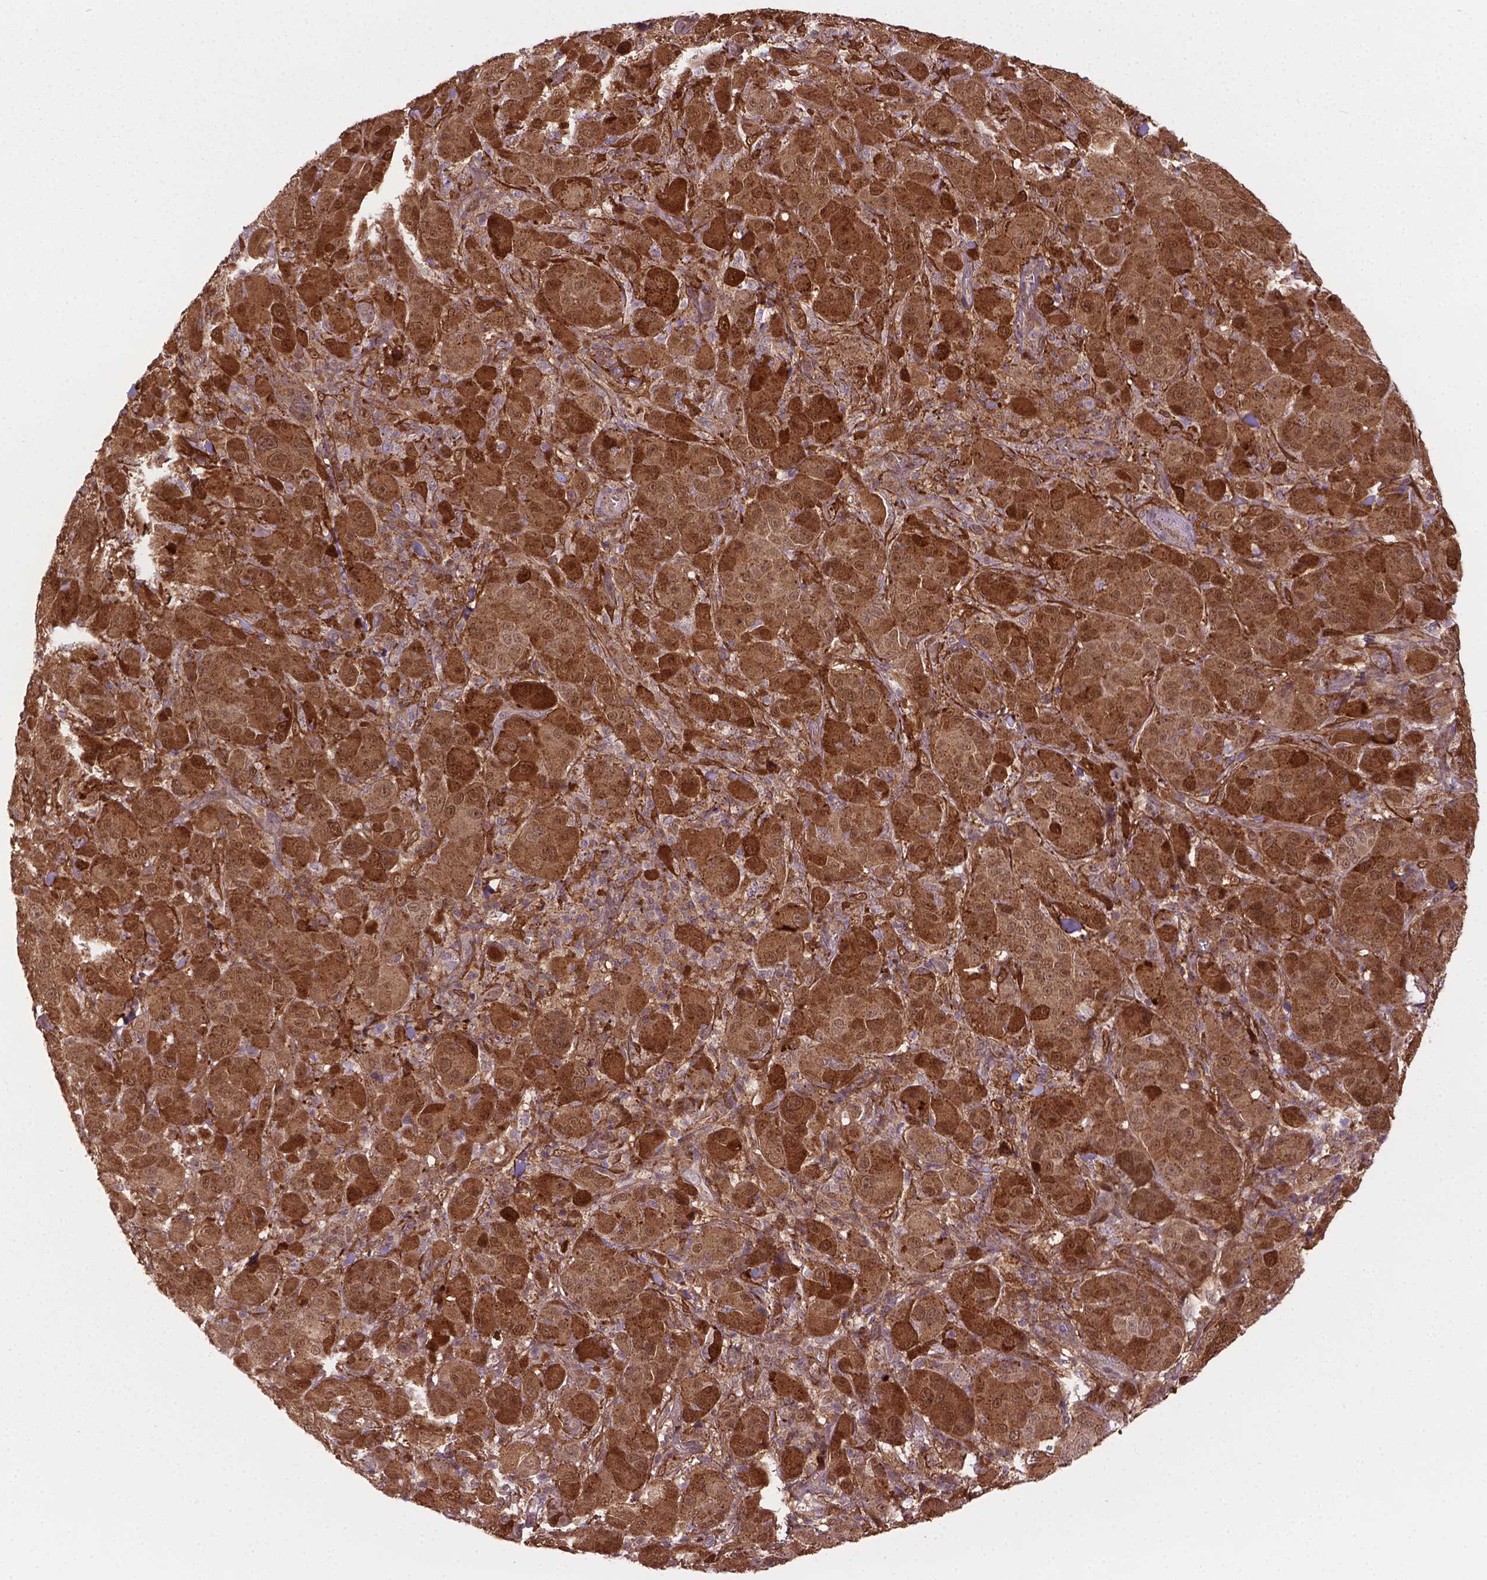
{"staining": {"intensity": "moderate", "quantity": ">75%", "location": "cytoplasmic/membranous,nuclear"}, "tissue": "melanoma", "cell_type": "Tumor cells", "image_type": "cancer", "snomed": [{"axis": "morphology", "description": "Malignant melanoma, NOS"}, {"axis": "topography", "description": "Skin"}], "caption": "A brown stain labels moderate cytoplasmic/membranous and nuclear expression of a protein in melanoma tumor cells. The protein of interest is shown in brown color, while the nuclei are stained blue.", "gene": "PLIN3", "patient": {"sex": "female", "age": 87}}